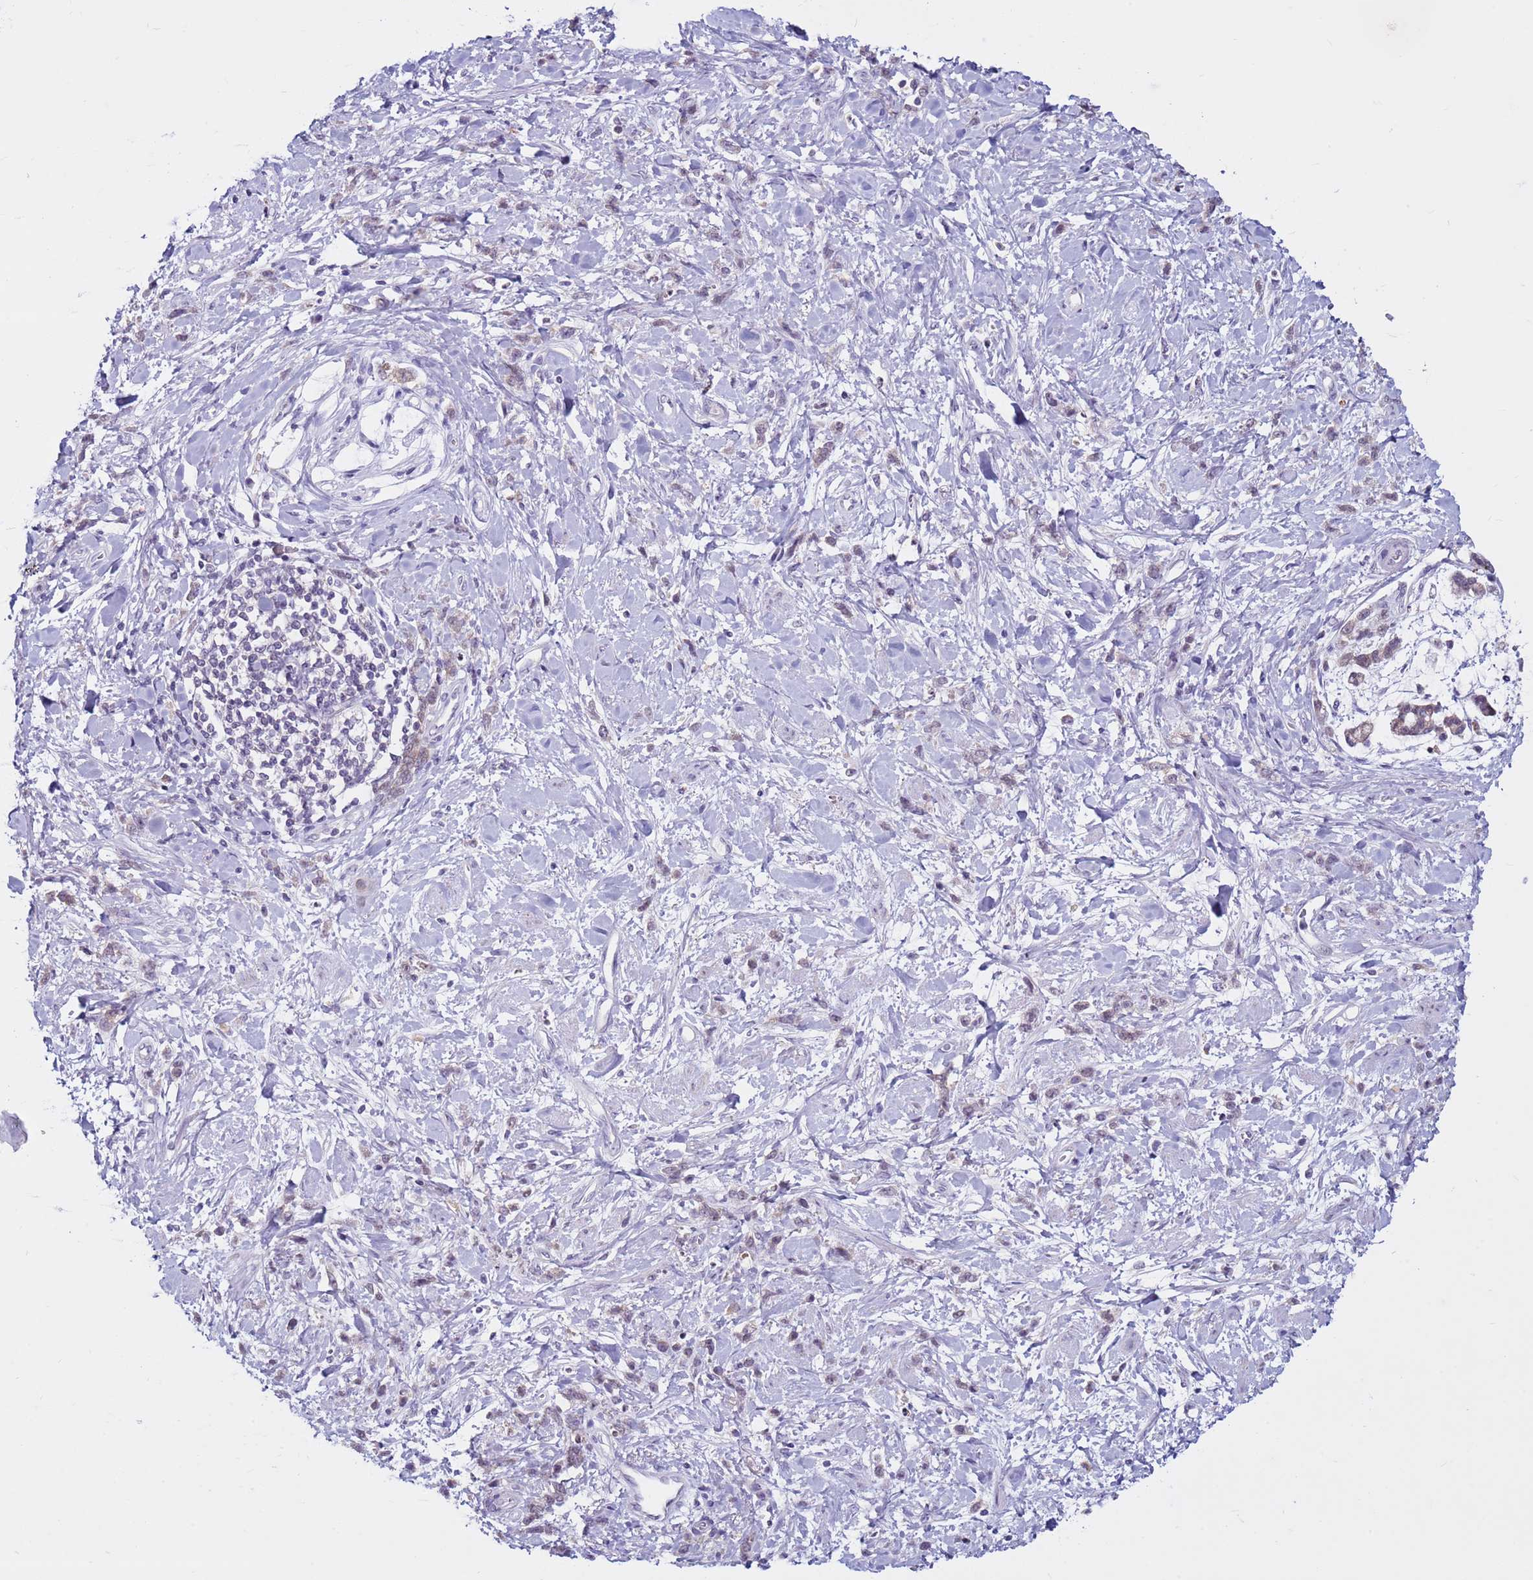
{"staining": {"intensity": "negative", "quantity": "none", "location": "none"}, "tissue": "stomach cancer", "cell_type": "Tumor cells", "image_type": "cancer", "snomed": [{"axis": "morphology", "description": "Adenocarcinoma, NOS"}, {"axis": "topography", "description": "Stomach"}], "caption": "The image displays no significant positivity in tumor cells of stomach adenocarcinoma. (Brightfield microscopy of DAB (3,3'-diaminobenzidine) immunohistochemistry (IHC) at high magnification).", "gene": "CDK2AP2", "patient": {"sex": "female", "age": 60}}